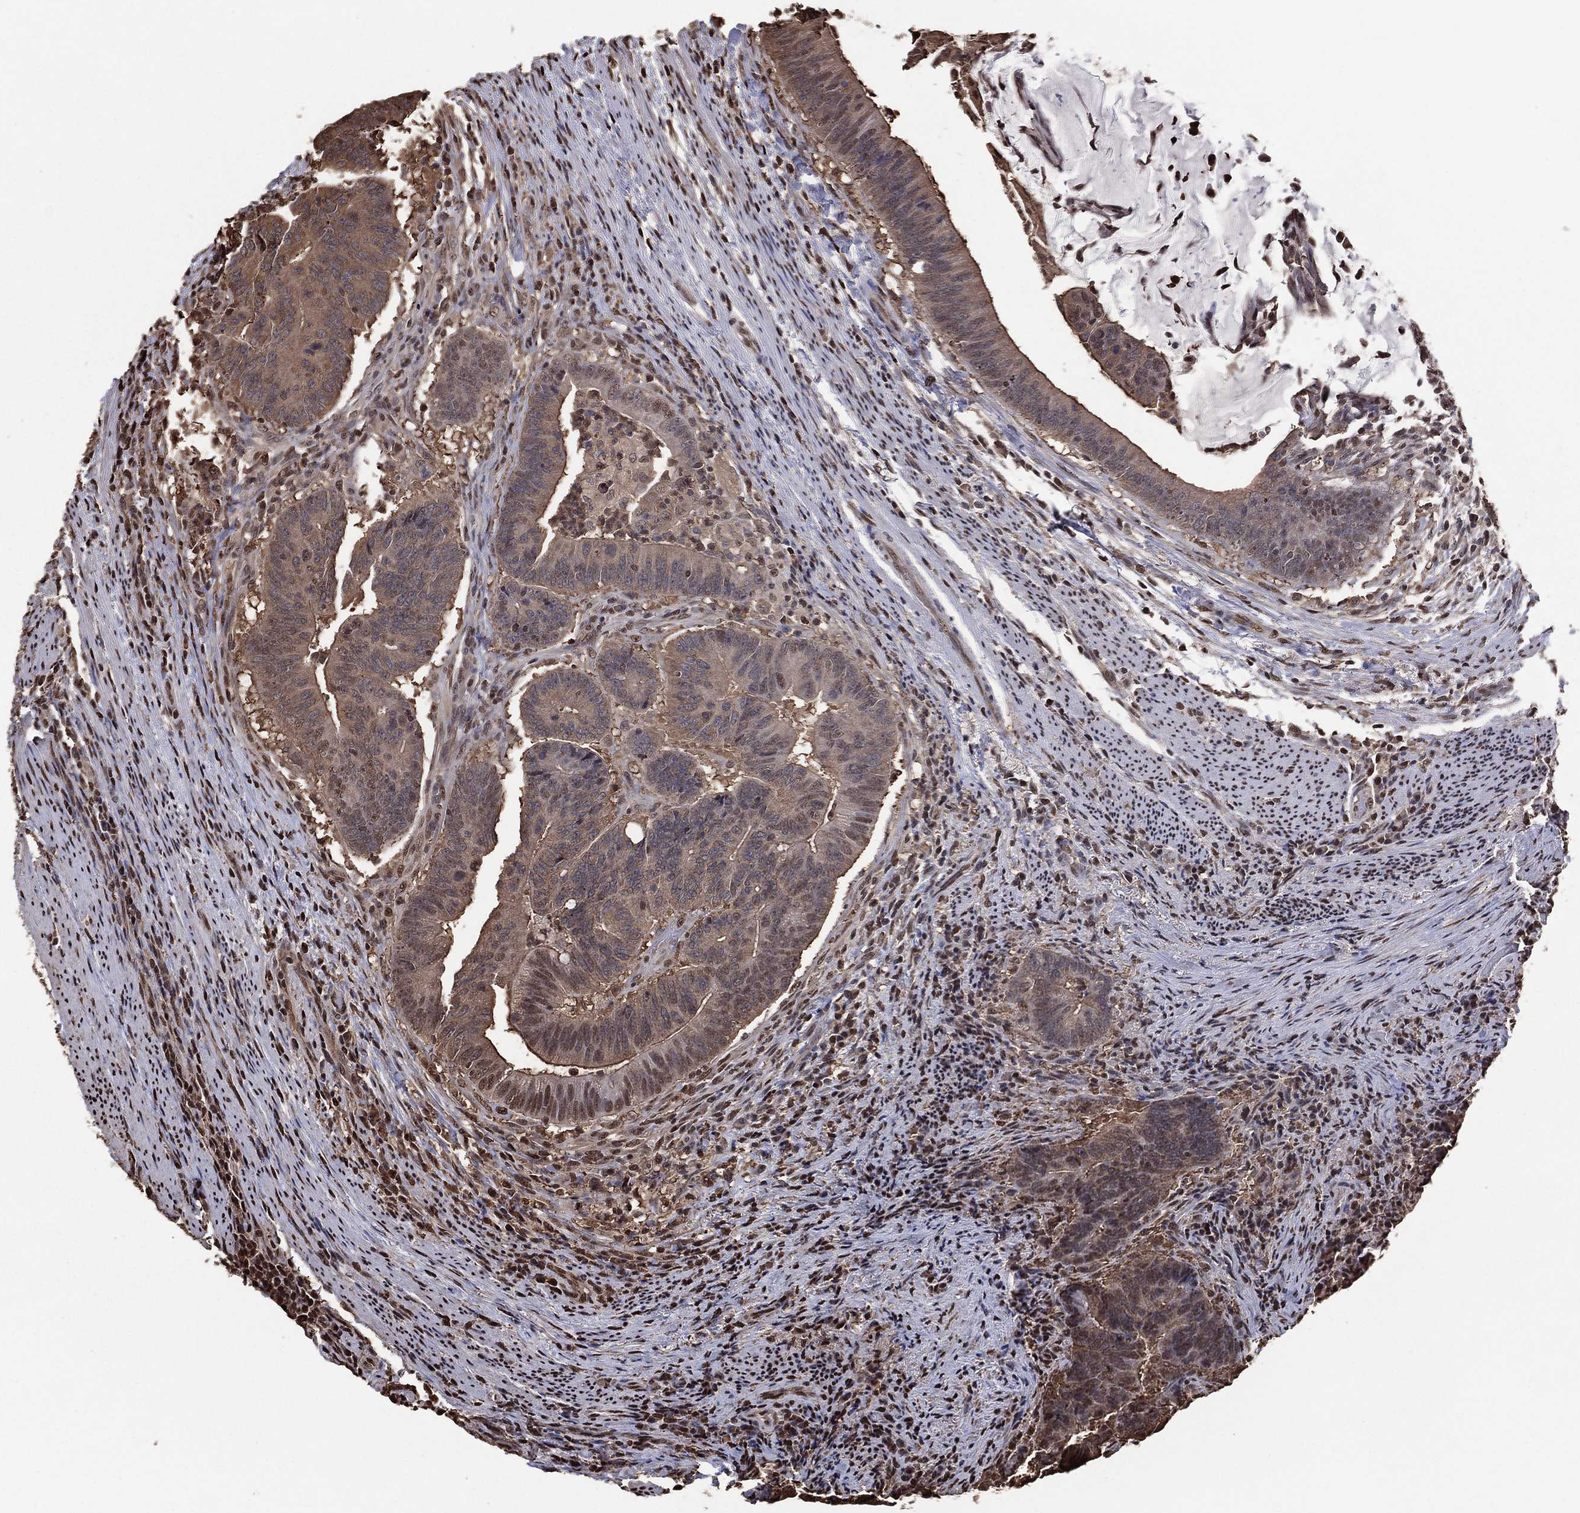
{"staining": {"intensity": "moderate", "quantity": ">75%", "location": "cytoplasmic/membranous"}, "tissue": "colorectal cancer", "cell_type": "Tumor cells", "image_type": "cancer", "snomed": [{"axis": "morphology", "description": "Adenocarcinoma, NOS"}, {"axis": "topography", "description": "Colon"}], "caption": "This micrograph displays IHC staining of human colorectal cancer, with medium moderate cytoplasmic/membranous staining in approximately >75% of tumor cells.", "gene": "GAPDH", "patient": {"sex": "female", "age": 87}}